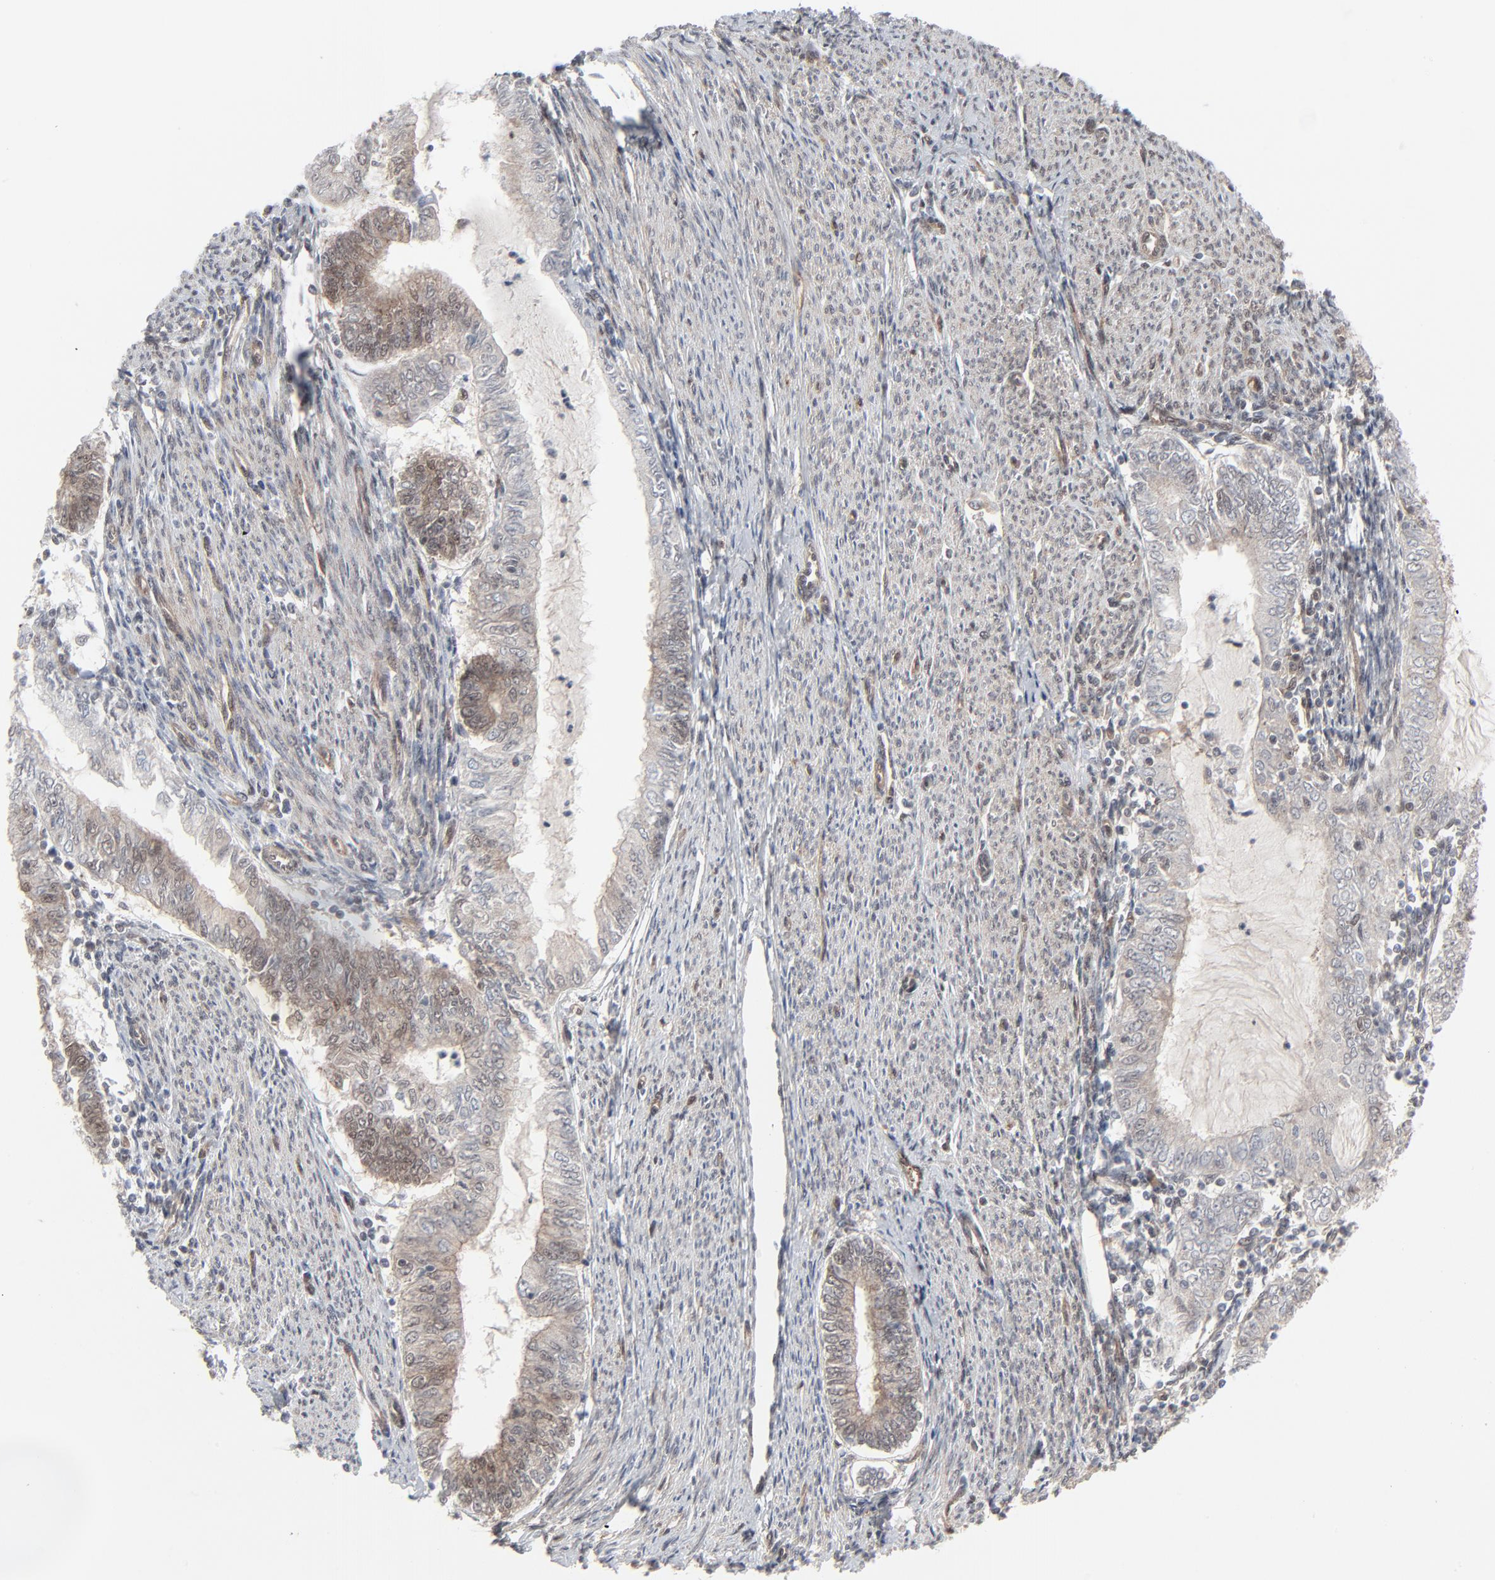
{"staining": {"intensity": "weak", "quantity": "25%-75%", "location": "cytoplasmic/membranous"}, "tissue": "endometrial cancer", "cell_type": "Tumor cells", "image_type": "cancer", "snomed": [{"axis": "morphology", "description": "Adenocarcinoma, NOS"}, {"axis": "topography", "description": "Endometrium"}], "caption": "Immunohistochemical staining of human adenocarcinoma (endometrial) demonstrates low levels of weak cytoplasmic/membranous expression in about 25%-75% of tumor cells. The protein of interest is shown in brown color, while the nuclei are stained blue.", "gene": "AKT1", "patient": {"sex": "female", "age": 66}}